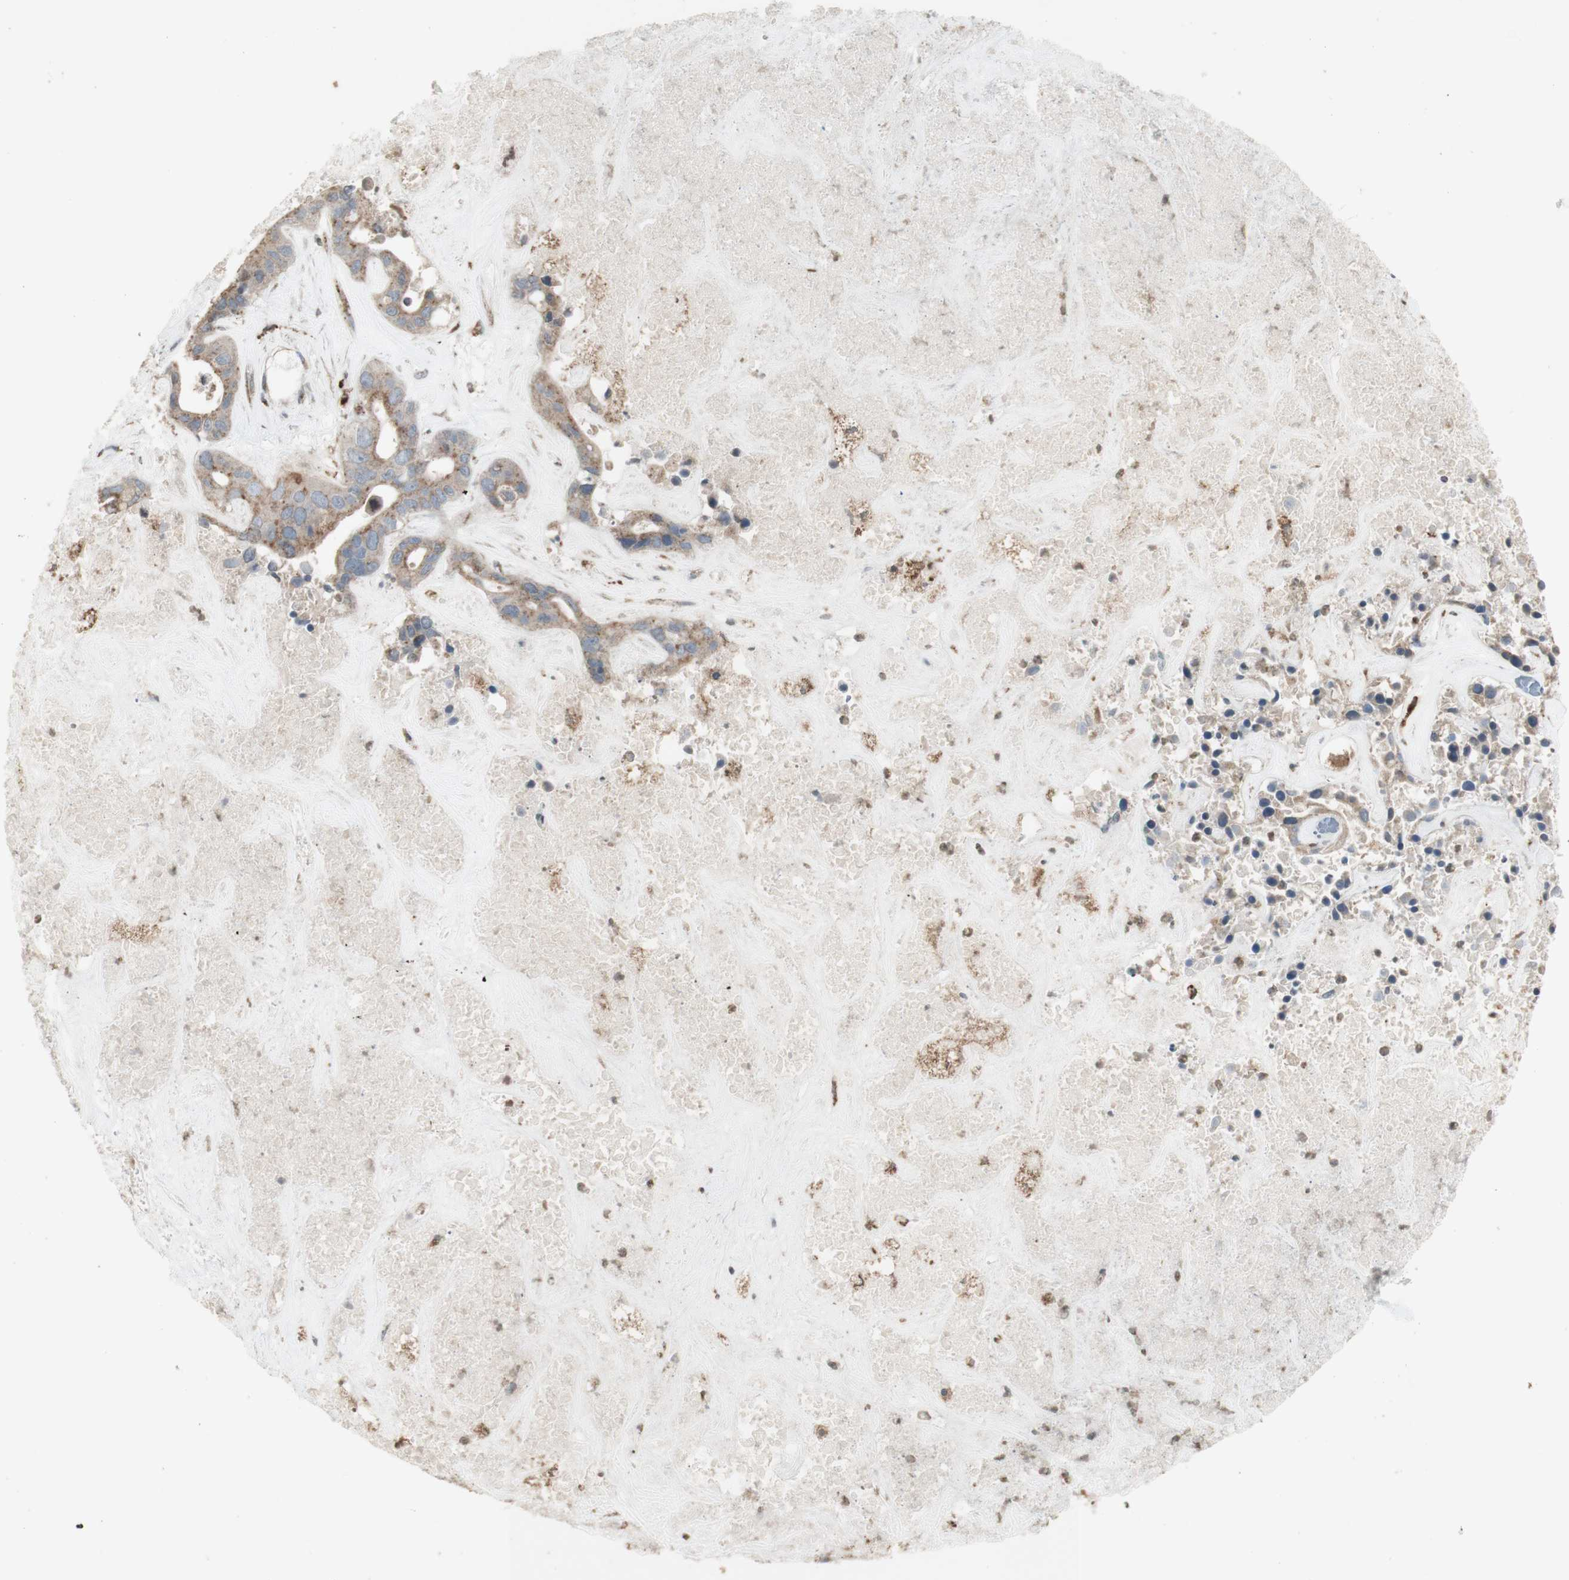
{"staining": {"intensity": "weak", "quantity": ">75%", "location": "cytoplasmic/membranous"}, "tissue": "liver cancer", "cell_type": "Tumor cells", "image_type": "cancer", "snomed": [{"axis": "morphology", "description": "Cholangiocarcinoma"}, {"axis": "topography", "description": "Liver"}], "caption": "Immunohistochemistry (IHC) of liver cholangiocarcinoma exhibits low levels of weak cytoplasmic/membranous expression in about >75% of tumor cells. The staining was performed using DAB (3,3'-diaminobenzidine), with brown indicating positive protein expression. Nuclei are stained blue with hematoxylin.", "gene": "ATP6V1E1", "patient": {"sex": "female", "age": 65}}